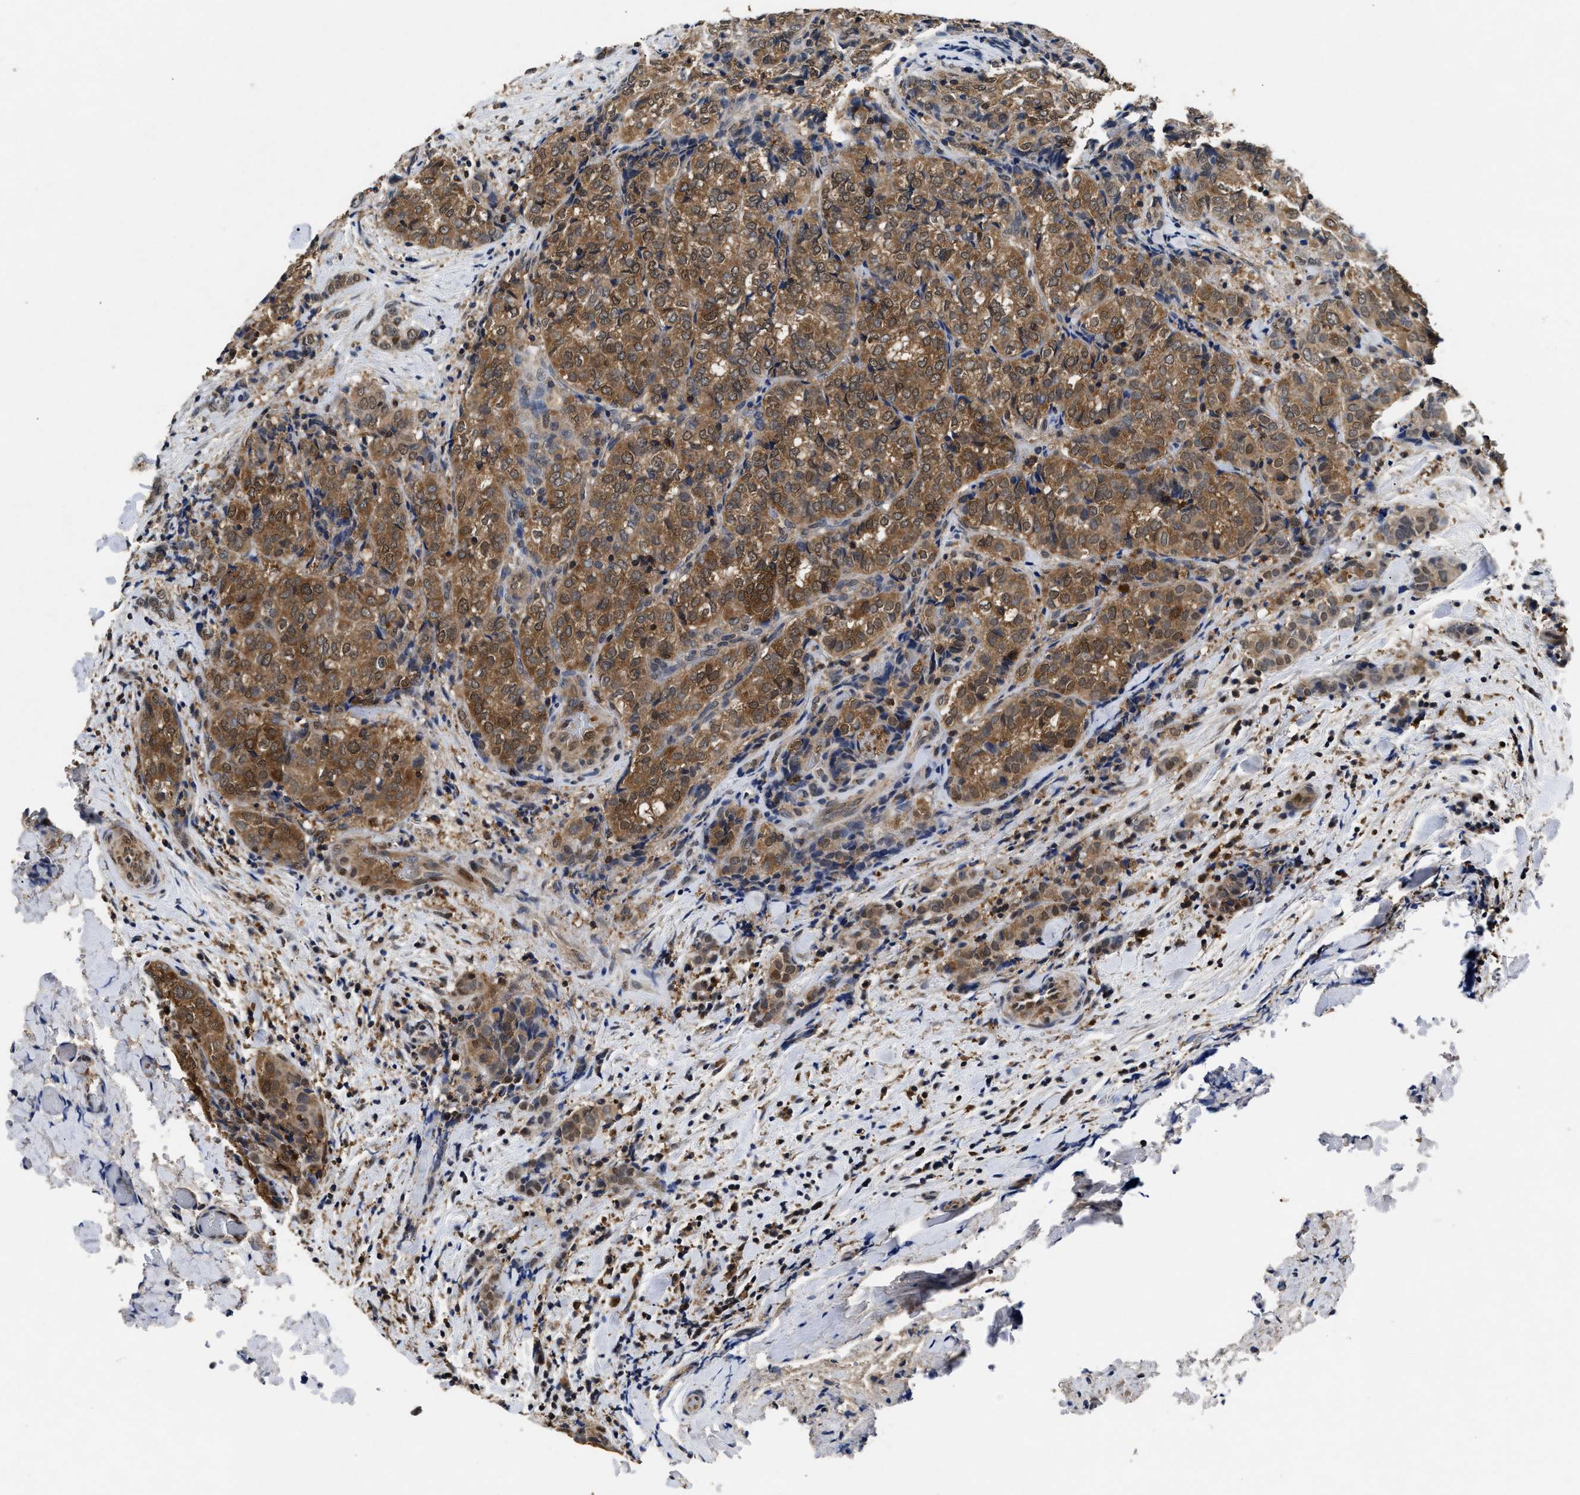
{"staining": {"intensity": "moderate", "quantity": ">75%", "location": "cytoplasmic/membranous"}, "tissue": "thyroid cancer", "cell_type": "Tumor cells", "image_type": "cancer", "snomed": [{"axis": "morphology", "description": "Normal tissue, NOS"}, {"axis": "morphology", "description": "Papillary adenocarcinoma, NOS"}, {"axis": "topography", "description": "Thyroid gland"}], "caption": "Moderate cytoplasmic/membranous protein positivity is appreciated in about >75% of tumor cells in thyroid cancer (papillary adenocarcinoma).", "gene": "ACAT2", "patient": {"sex": "female", "age": 30}}